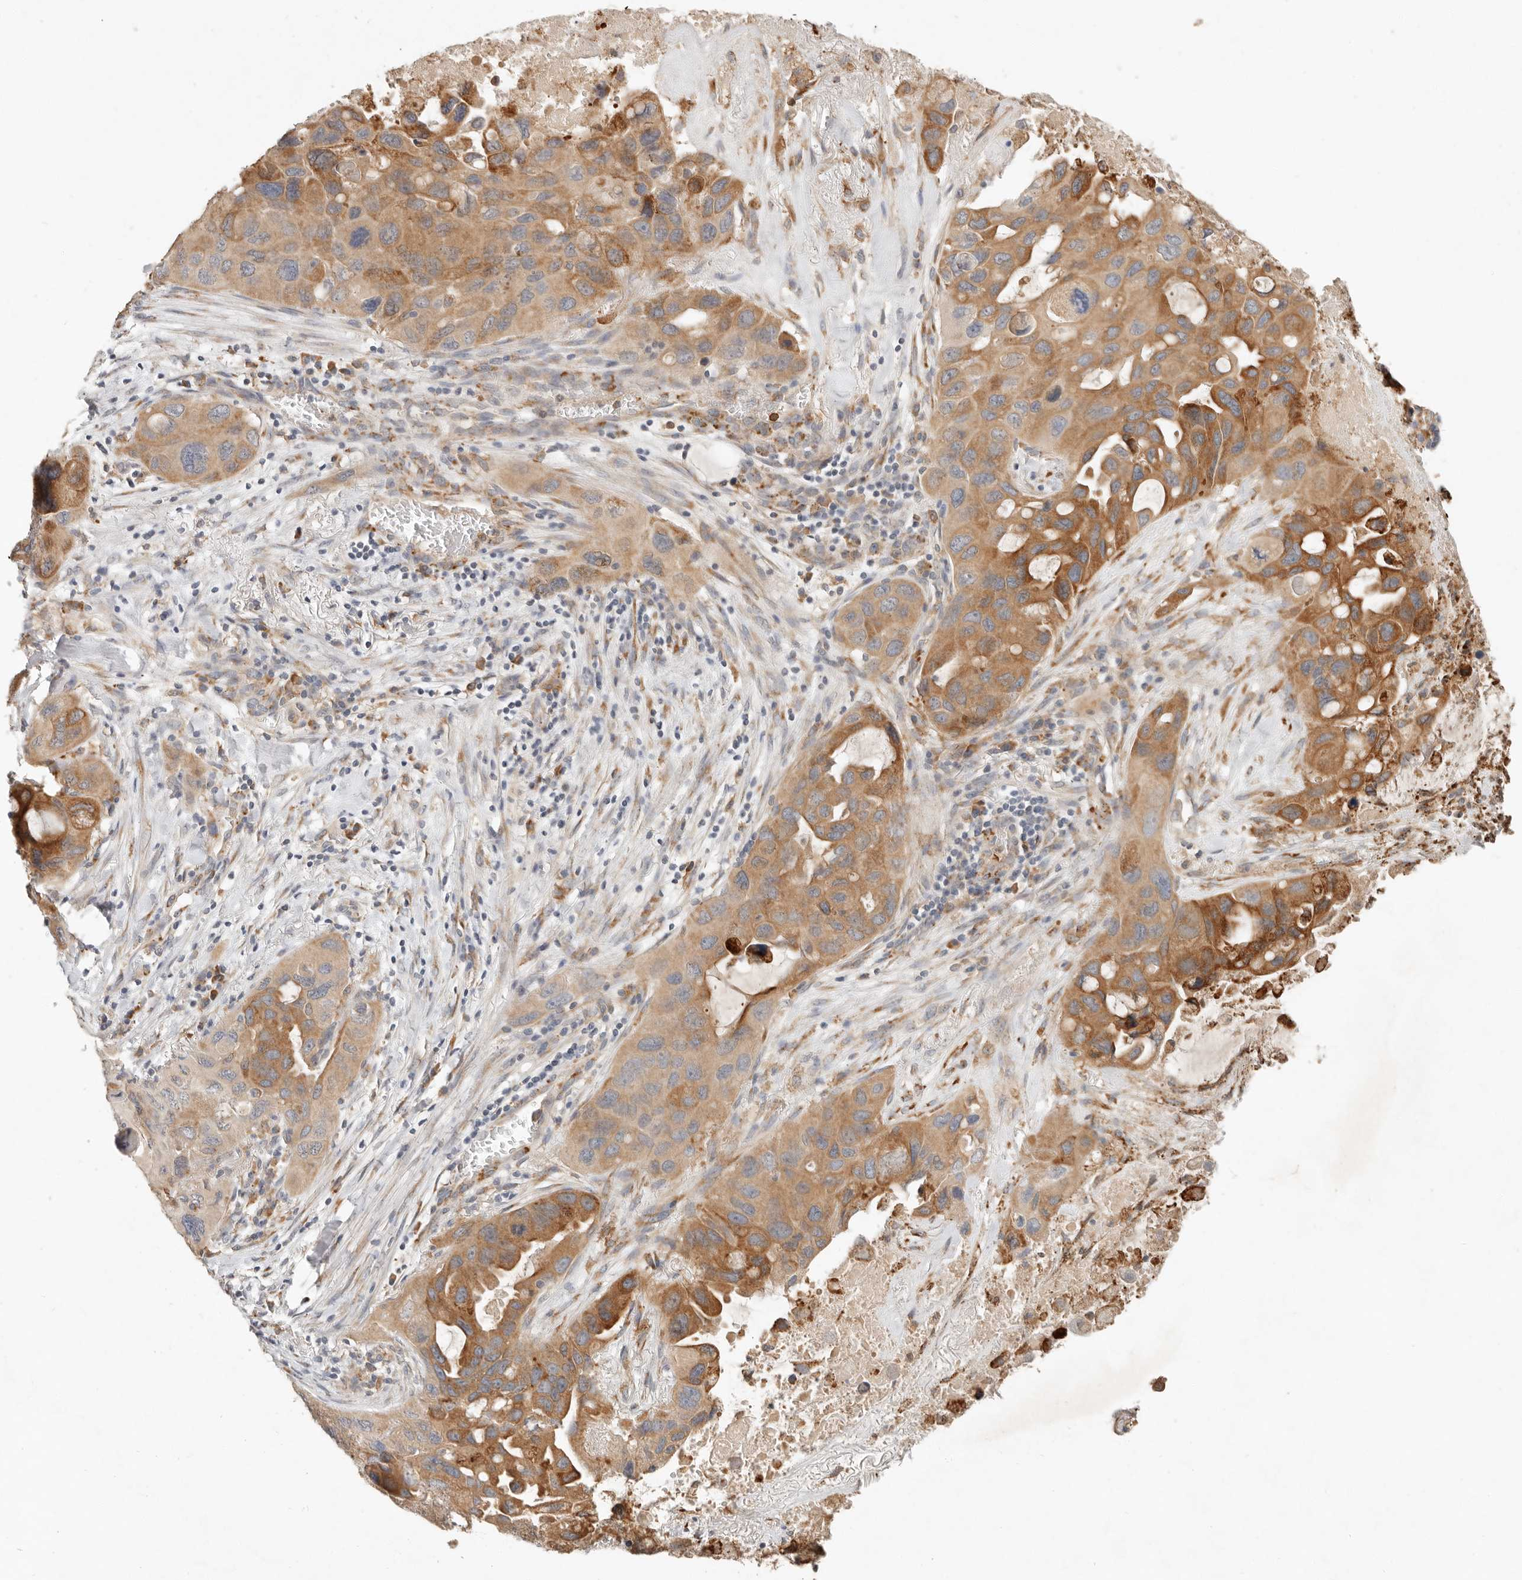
{"staining": {"intensity": "moderate", "quantity": ">75%", "location": "cytoplasmic/membranous"}, "tissue": "lung cancer", "cell_type": "Tumor cells", "image_type": "cancer", "snomed": [{"axis": "morphology", "description": "Squamous cell carcinoma, NOS"}, {"axis": "topography", "description": "Lung"}], "caption": "Moderate cytoplasmic/membranous protein positivity is appreciated in about >75% of tumor cells in lung squamous cell carcinoma.", "gene": "ARHGEF10L", "patient": {"sex": "female", "age": 73}}